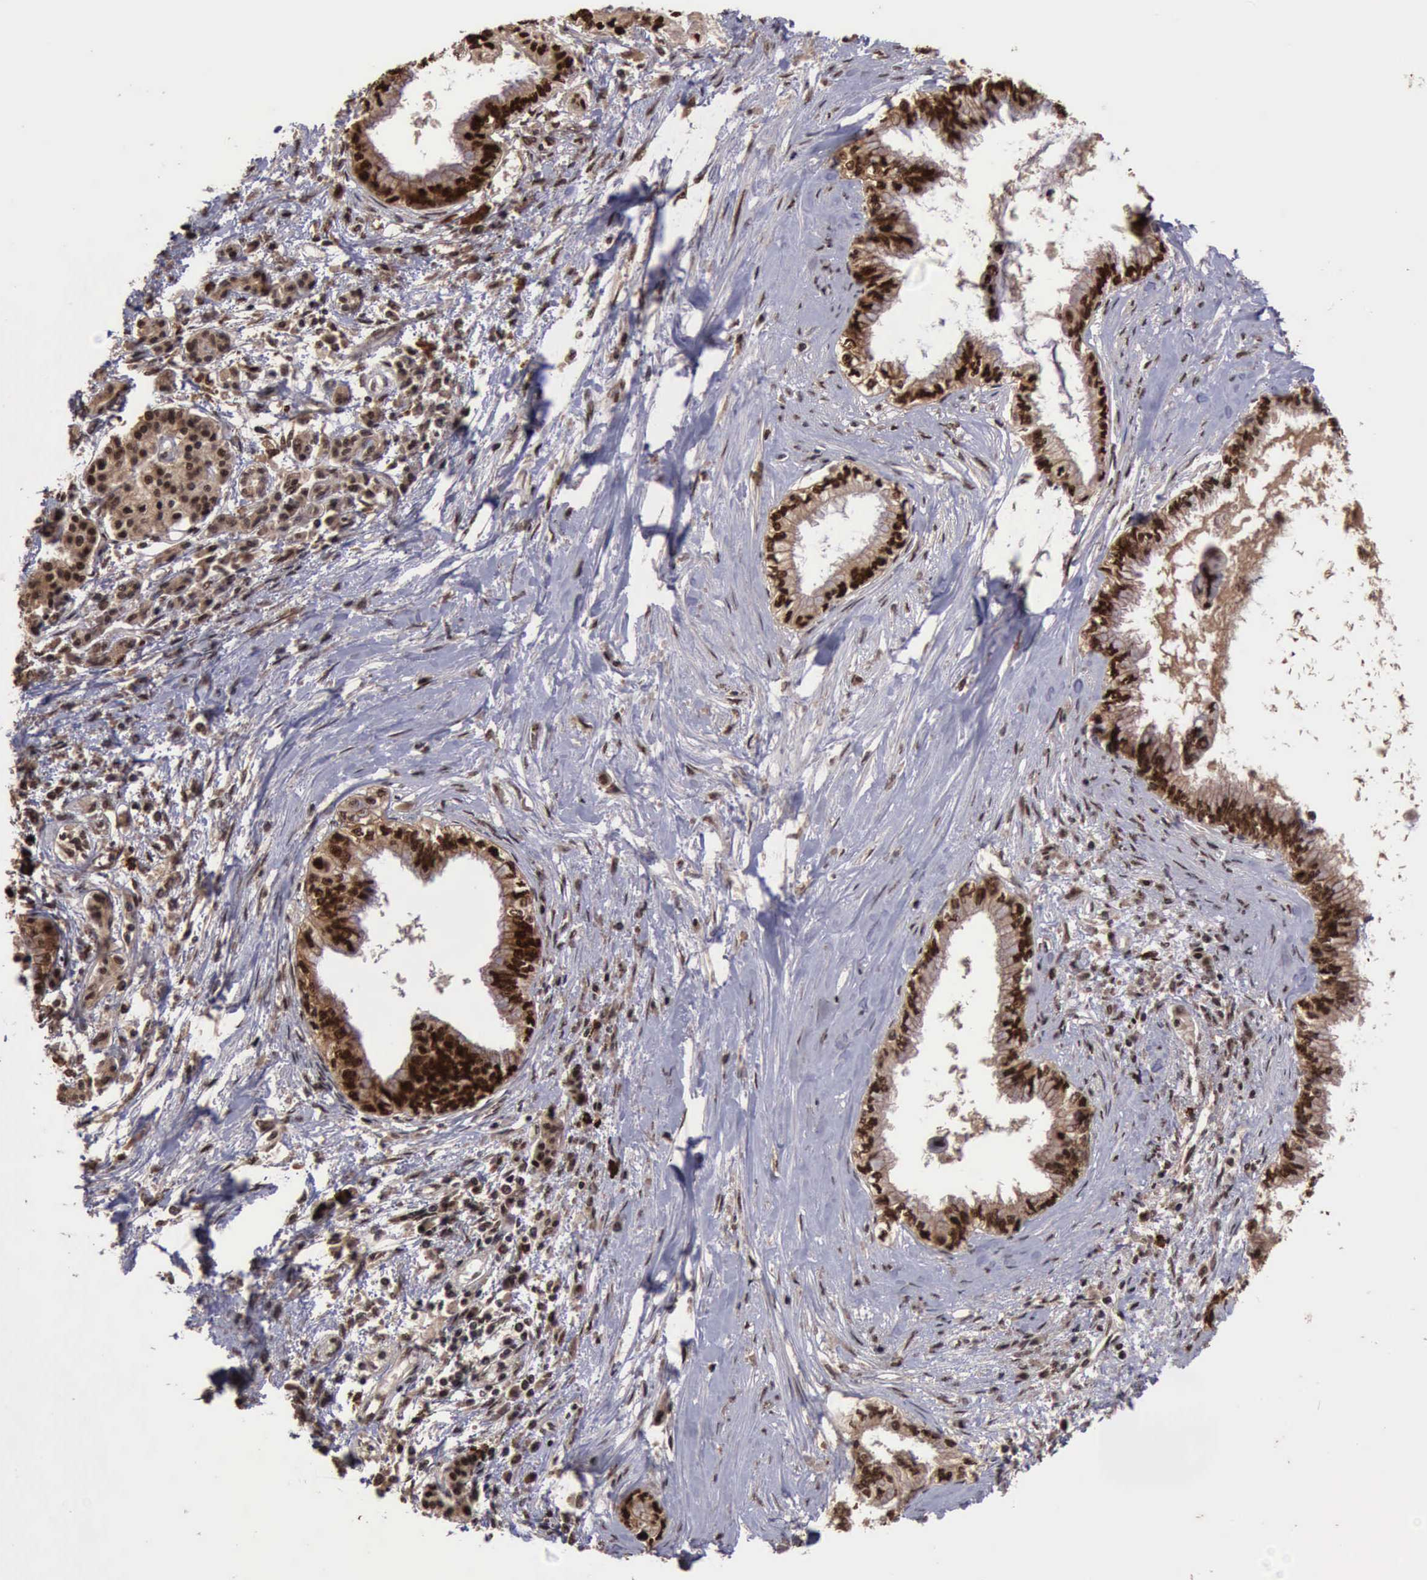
{"staining": {"intensity": "moderate", "quantity": ">75%", "location": "nuclear"}, "tissue": "pancreatic cancer", "cell_type": "Tumor cells", "image_type": "cancer", "snomed": [{"axis": "morphology", "description": "Adenocarcinoma, NOS"}, {"axis": "topography", "description": "Pancreas"}], "caption": "High-power microscopy captured an IHC histopathology image of adenocarcinoma (pancreatic), revealing moderate nuclear staining in approximately >75% of tumor cells.", "gene": "TRMT2A", "patient": {"sex": "female", "age": 64}}